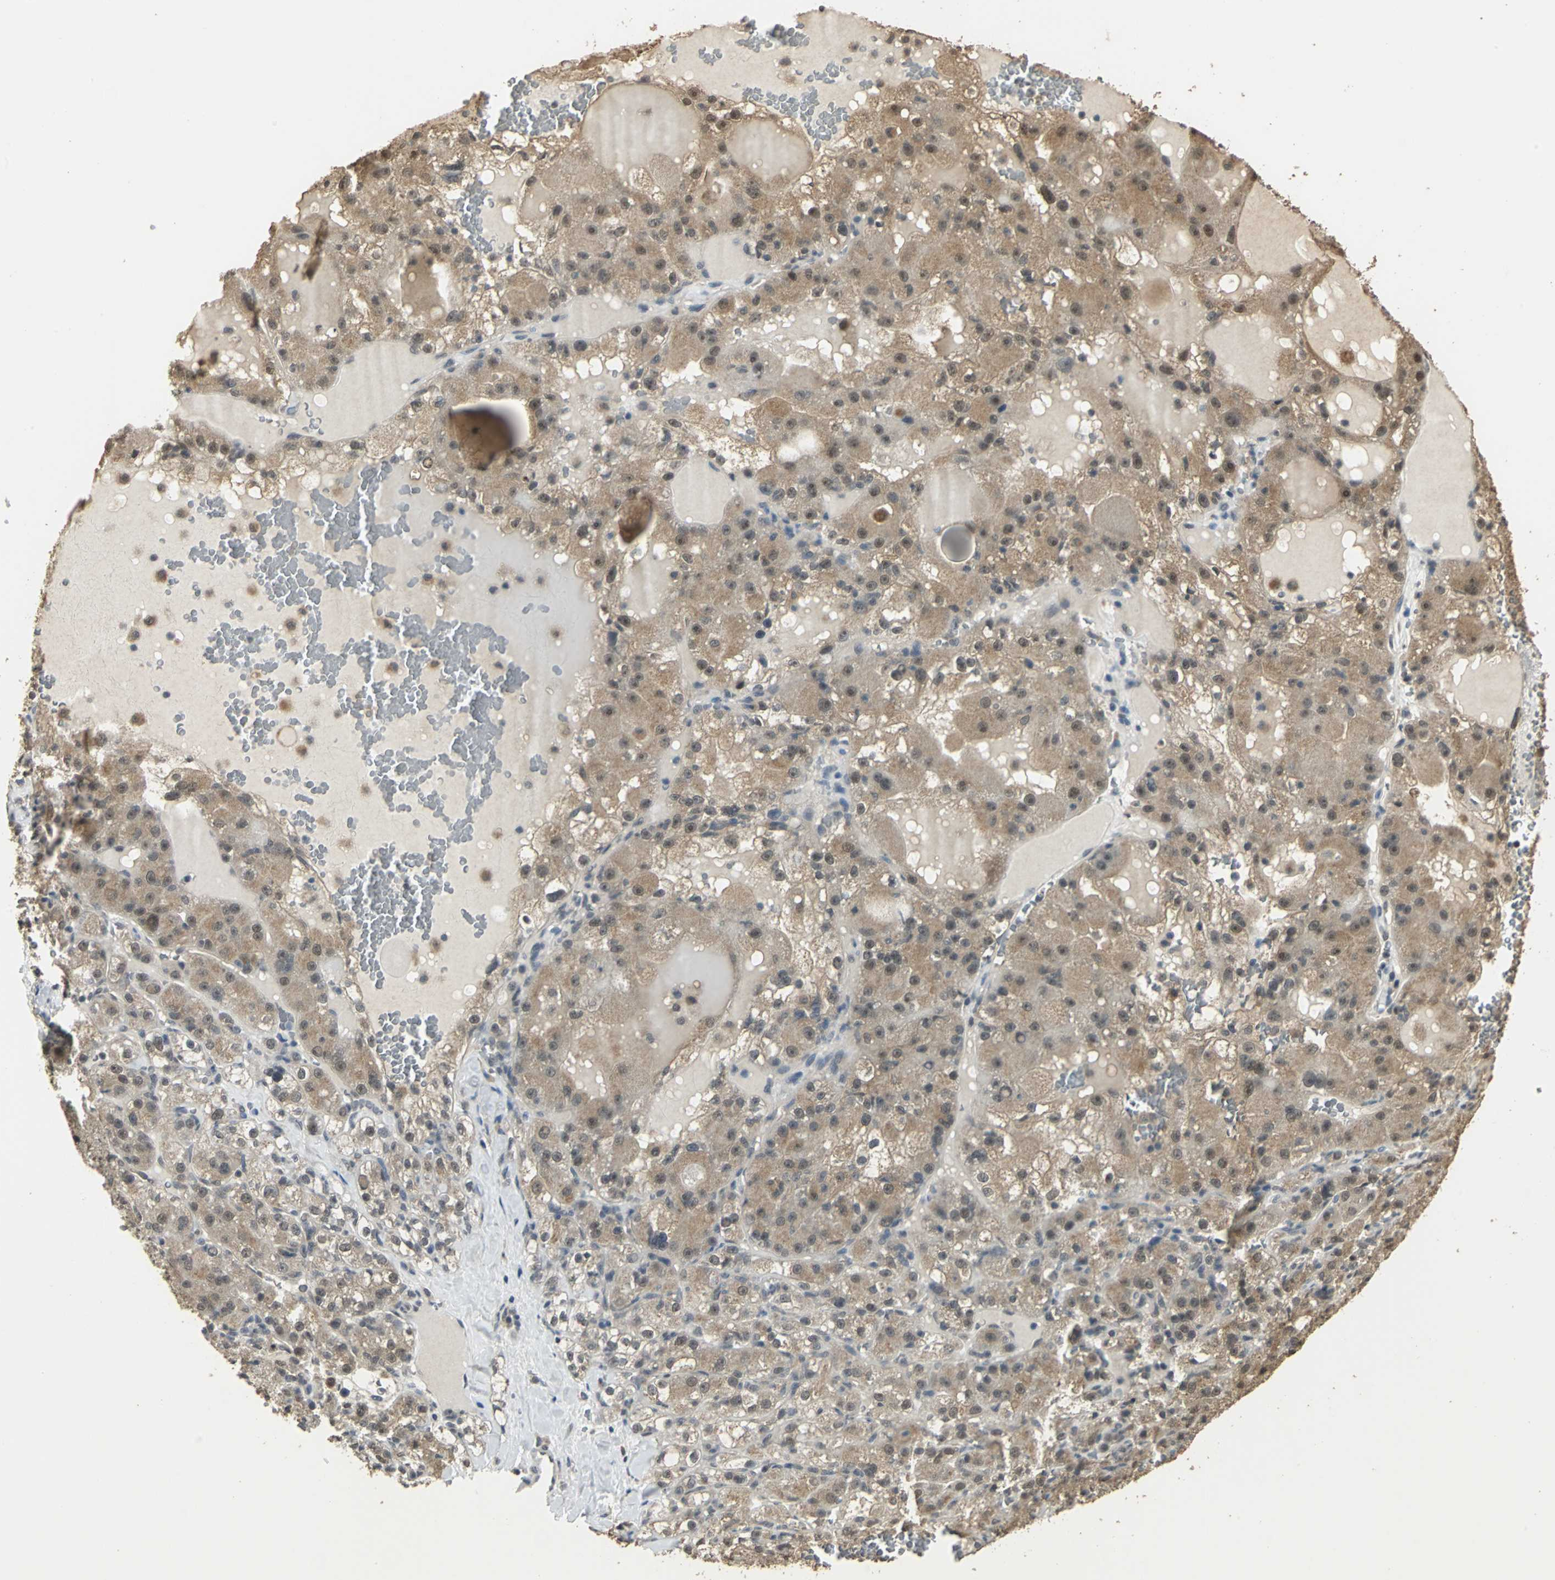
{"staining": {"intensity": "strong", "quantity": ">75%", "location": "cytoplasmic/membranous"}, "tissue": "renal cancer", "cell_type": "Tumor cells", "image_type": "cancer", "snomed": [{"axis": "morphology", "description": "Normal tissue, NOS"}, {"axis": "morphology", "description": "Adenocarcinoma, NOS"}, {"axis": "topography", "description": "Kidney"}], "caption": "Human renal cancer (adenocarcinoma) stained with a protein marker exhibits strong staining in tumor cells.", "gene": "UCHL5", "patient": {"sex": "male", "age": 61}}